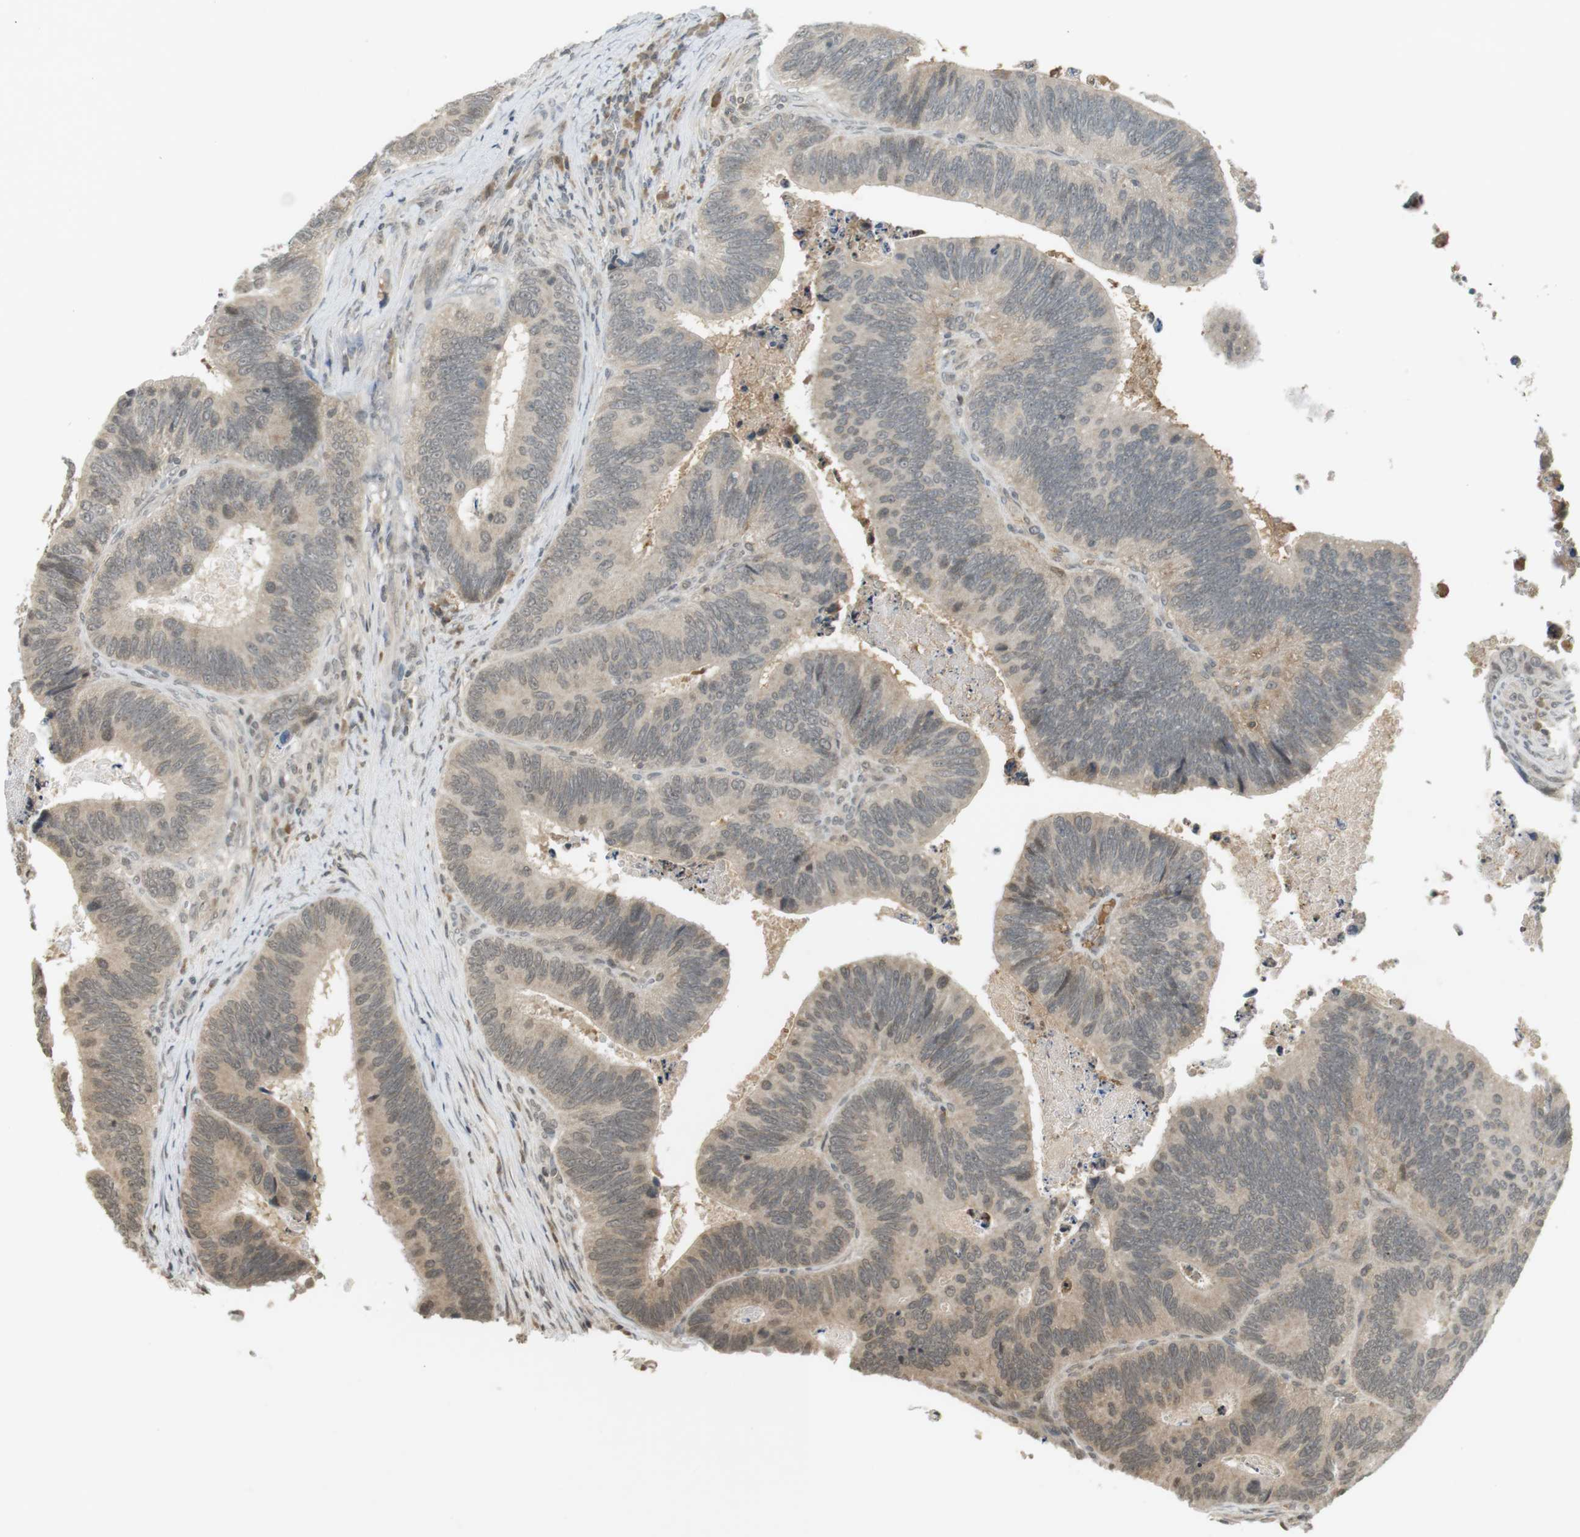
{"staining": {"intensity": "weak", "quantity": "25%-75%", "location": "cytoplasmic/membranous,nuclear"}, "tissue": "colorectal cancer", "cell_type": "Tumor cells", "image_type": "cancer", "snomed": [{"axis": "morphology", "description": "Inflammation, NOS"}, {"axis": "morphology", "description": "Adenocarcinoma, NOS"}, {"axis": "topography", "description": "Colon"}], "caption": "Protein expression analysis of human colorectal cancer (adenocarcinoma) reveals weak cytoplasmic/membranous and nuclear staining in approximately 25%-75% of tumor cells.", "gene": "SRR", "patient": {"sex": "male", "age": 72}}